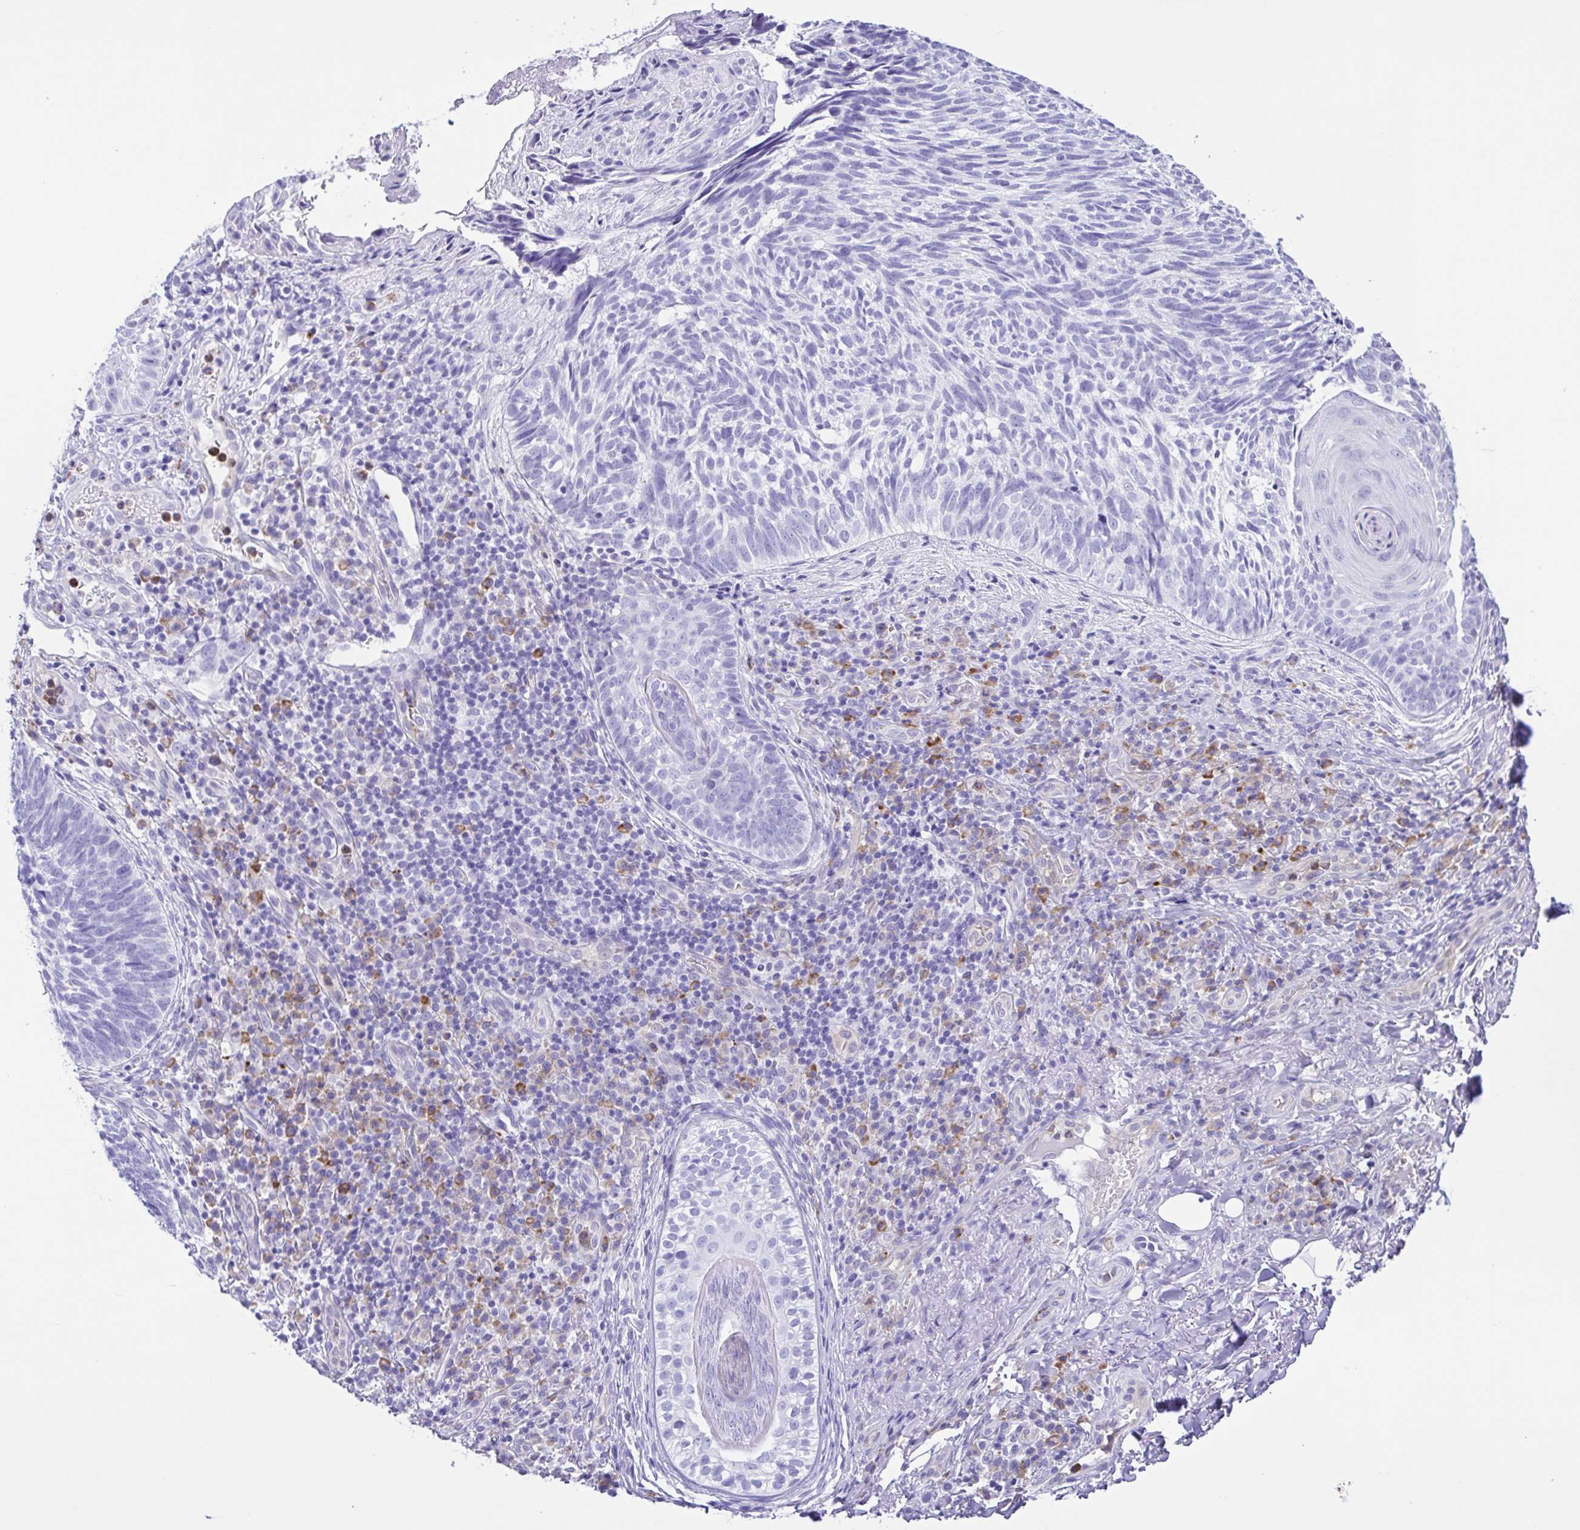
{"staining": {"intensity": "negative", "quantity": "none", "location": "none"}, "tissue": "skin cancer", "cell_type": "Tumor cells", "image_type": "cancer", "snomed": [{"axis": "morphology", "description": "Basal cell carcinoma"}, {"axis": "topography", "description": "Skin"}], "caption": "High power microscopy micrograph of an IHC histopathology image of skin cancer, revealing no significant positivity in tumor cells. (DAB (3,3'-diaminobenzidine) immunohistochemistry (IHC) visualized using brightfield microscopy, high magnification).", "gene": "GPR17", "patient": {"sex": "male", "age": 65}}